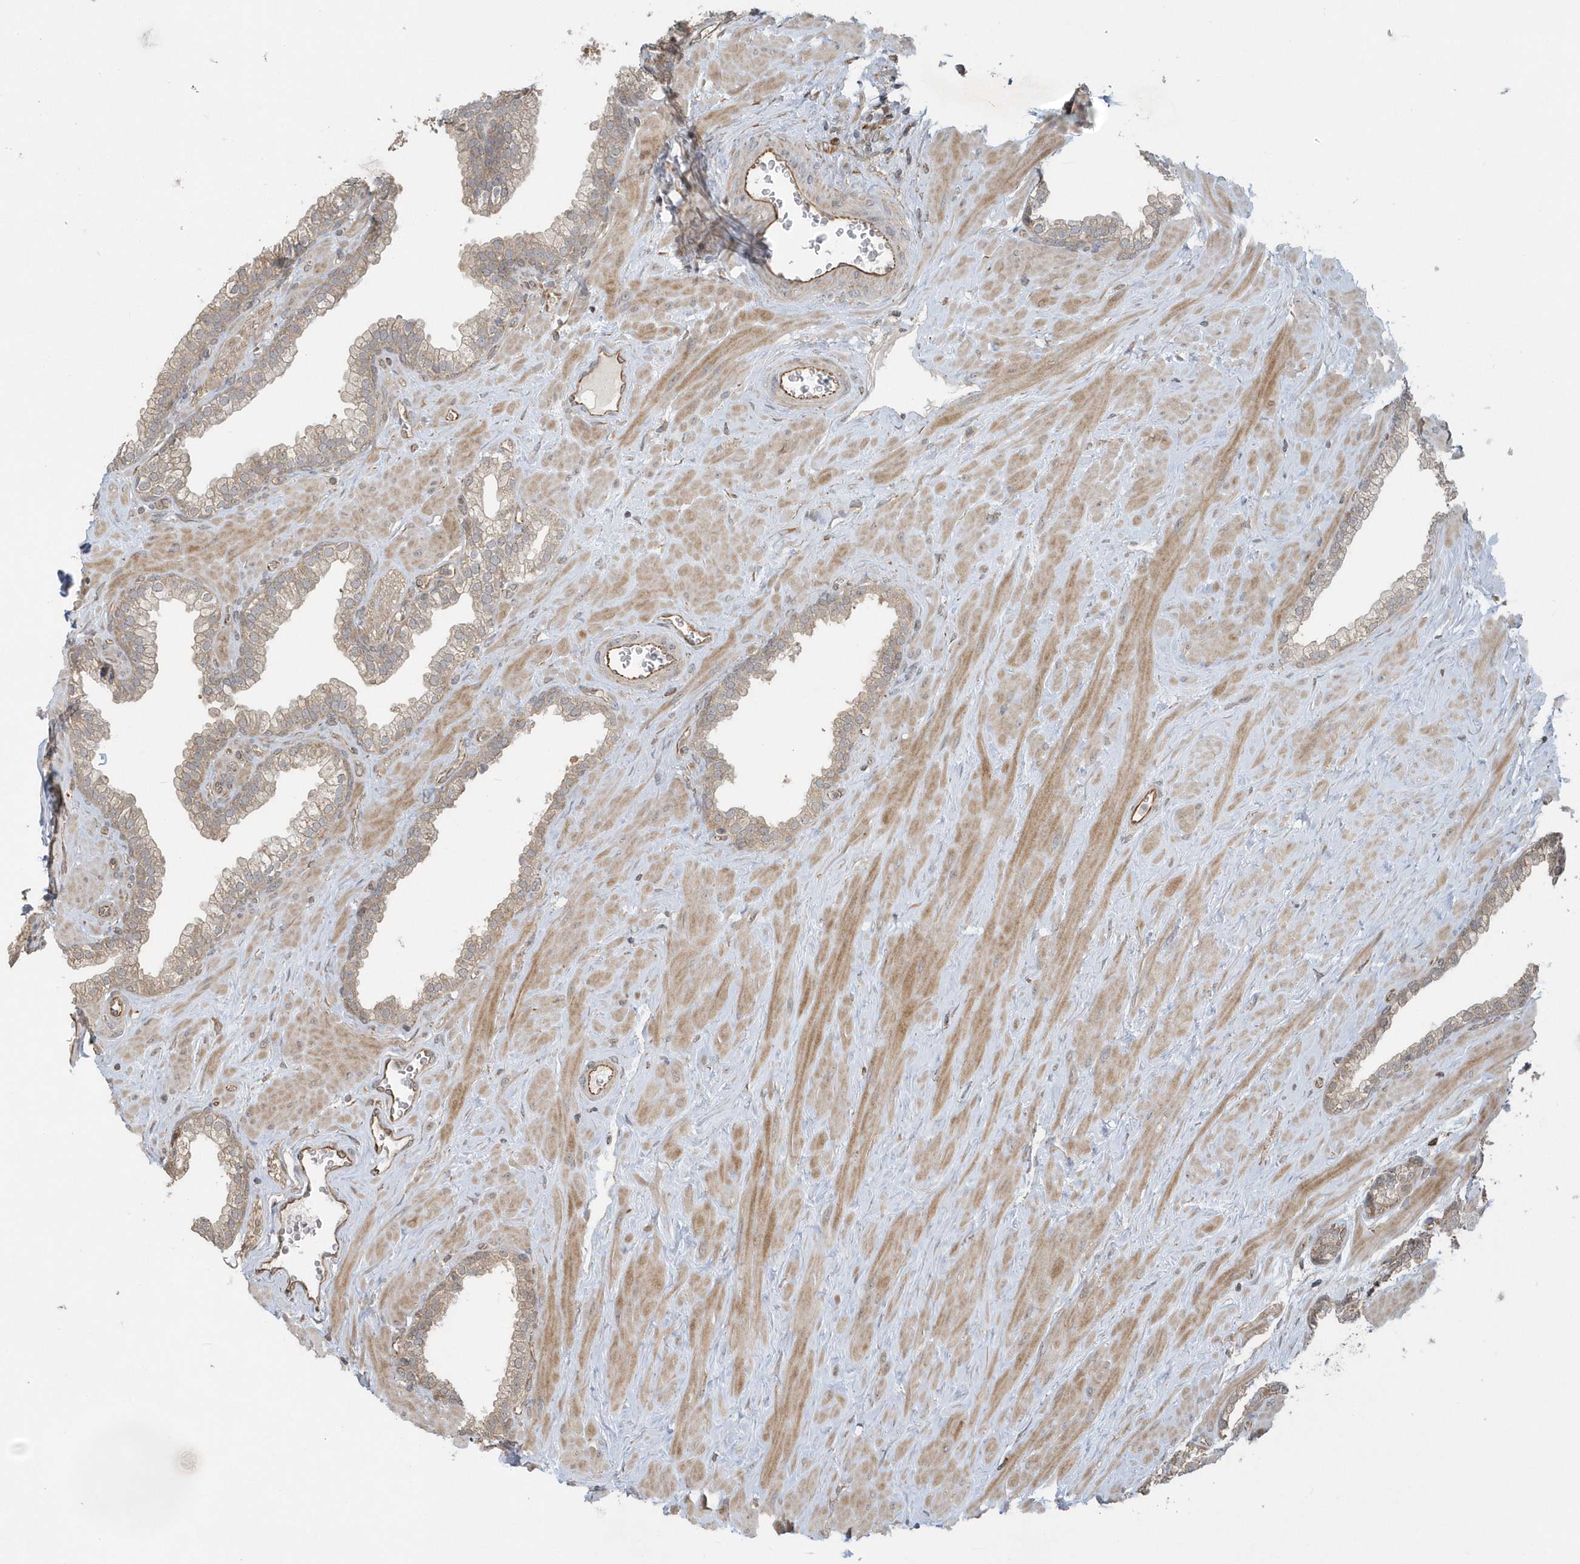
{"staining": {"intensity": "weak", "quantity": ">75%", "location": "cytoplasmic/membranous"}, "tissue": "prostate", "cell_type": "Glandular cells", "image_type": "normal", "snomed": [{"axis": "morphology", "description": "Normal tissue, NOS"}, {"axis": "morphology", "description": "Urothelial carcinoma, Low grade"}, {"axis": "topography", "description": "Urinary bladder"}, {"axis": "topography", "description": "Prostate"}], "caption": "The photomicrograph reveals staining of unremarkable prostate, revealing weak cytoplasmic/membranous protein positivity (brown color) within glandular cells.", "gene": "THG1L", "patient": {"sex": "male", "age": 60}}